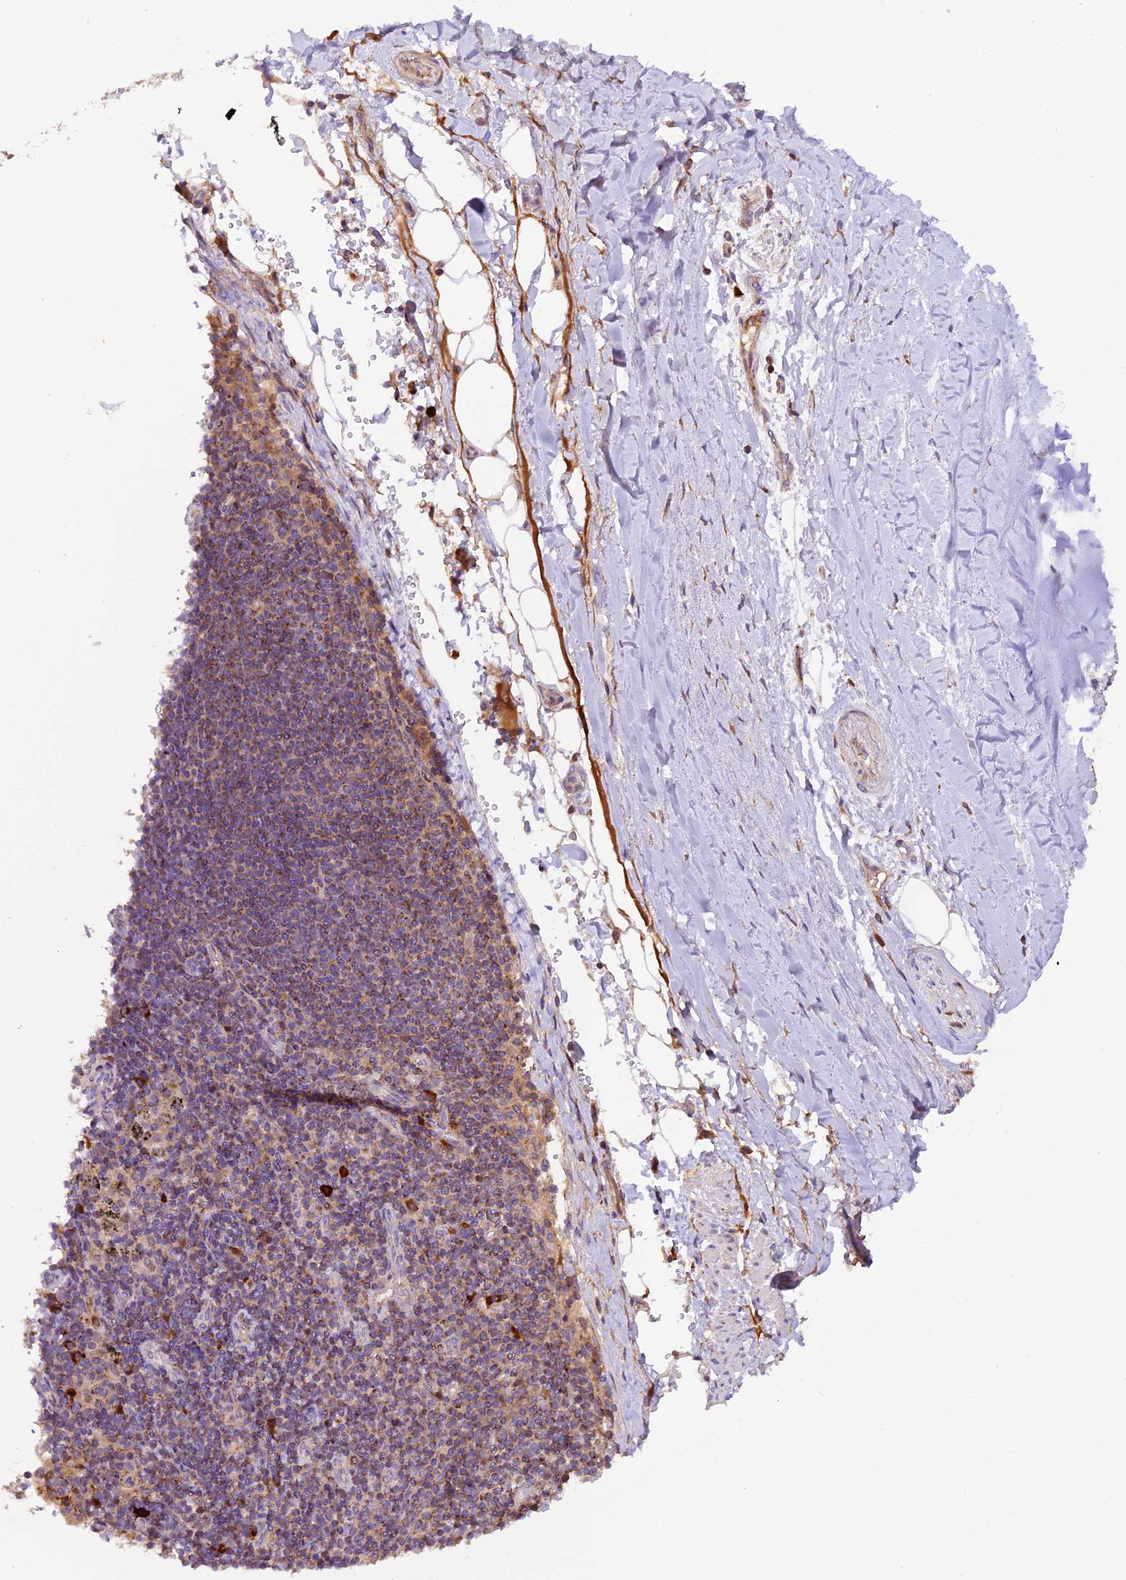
{"staining": {"intensity": "negative", "quantity": "none", "location": "none"}, "tissue": "adipose tissue", "cell_type": "Adipocytes", "image_type": "normal", "snomed": [{"axis": "morphology", "description": "Normal tissue, NOS"}, {"axis": "topography", "description": "Lymph node"}, {"axis": "topography", "description": "Cartilage tissue"}, {"axis": "topography", "description": "Bronchus"}], "caption": "This is an immunohistochemistry micrograph of benign human adipose tissue. There is no staining in adipocytes.", "gene": "METTL22", "patient": {"sex": "male", "age": 63}}